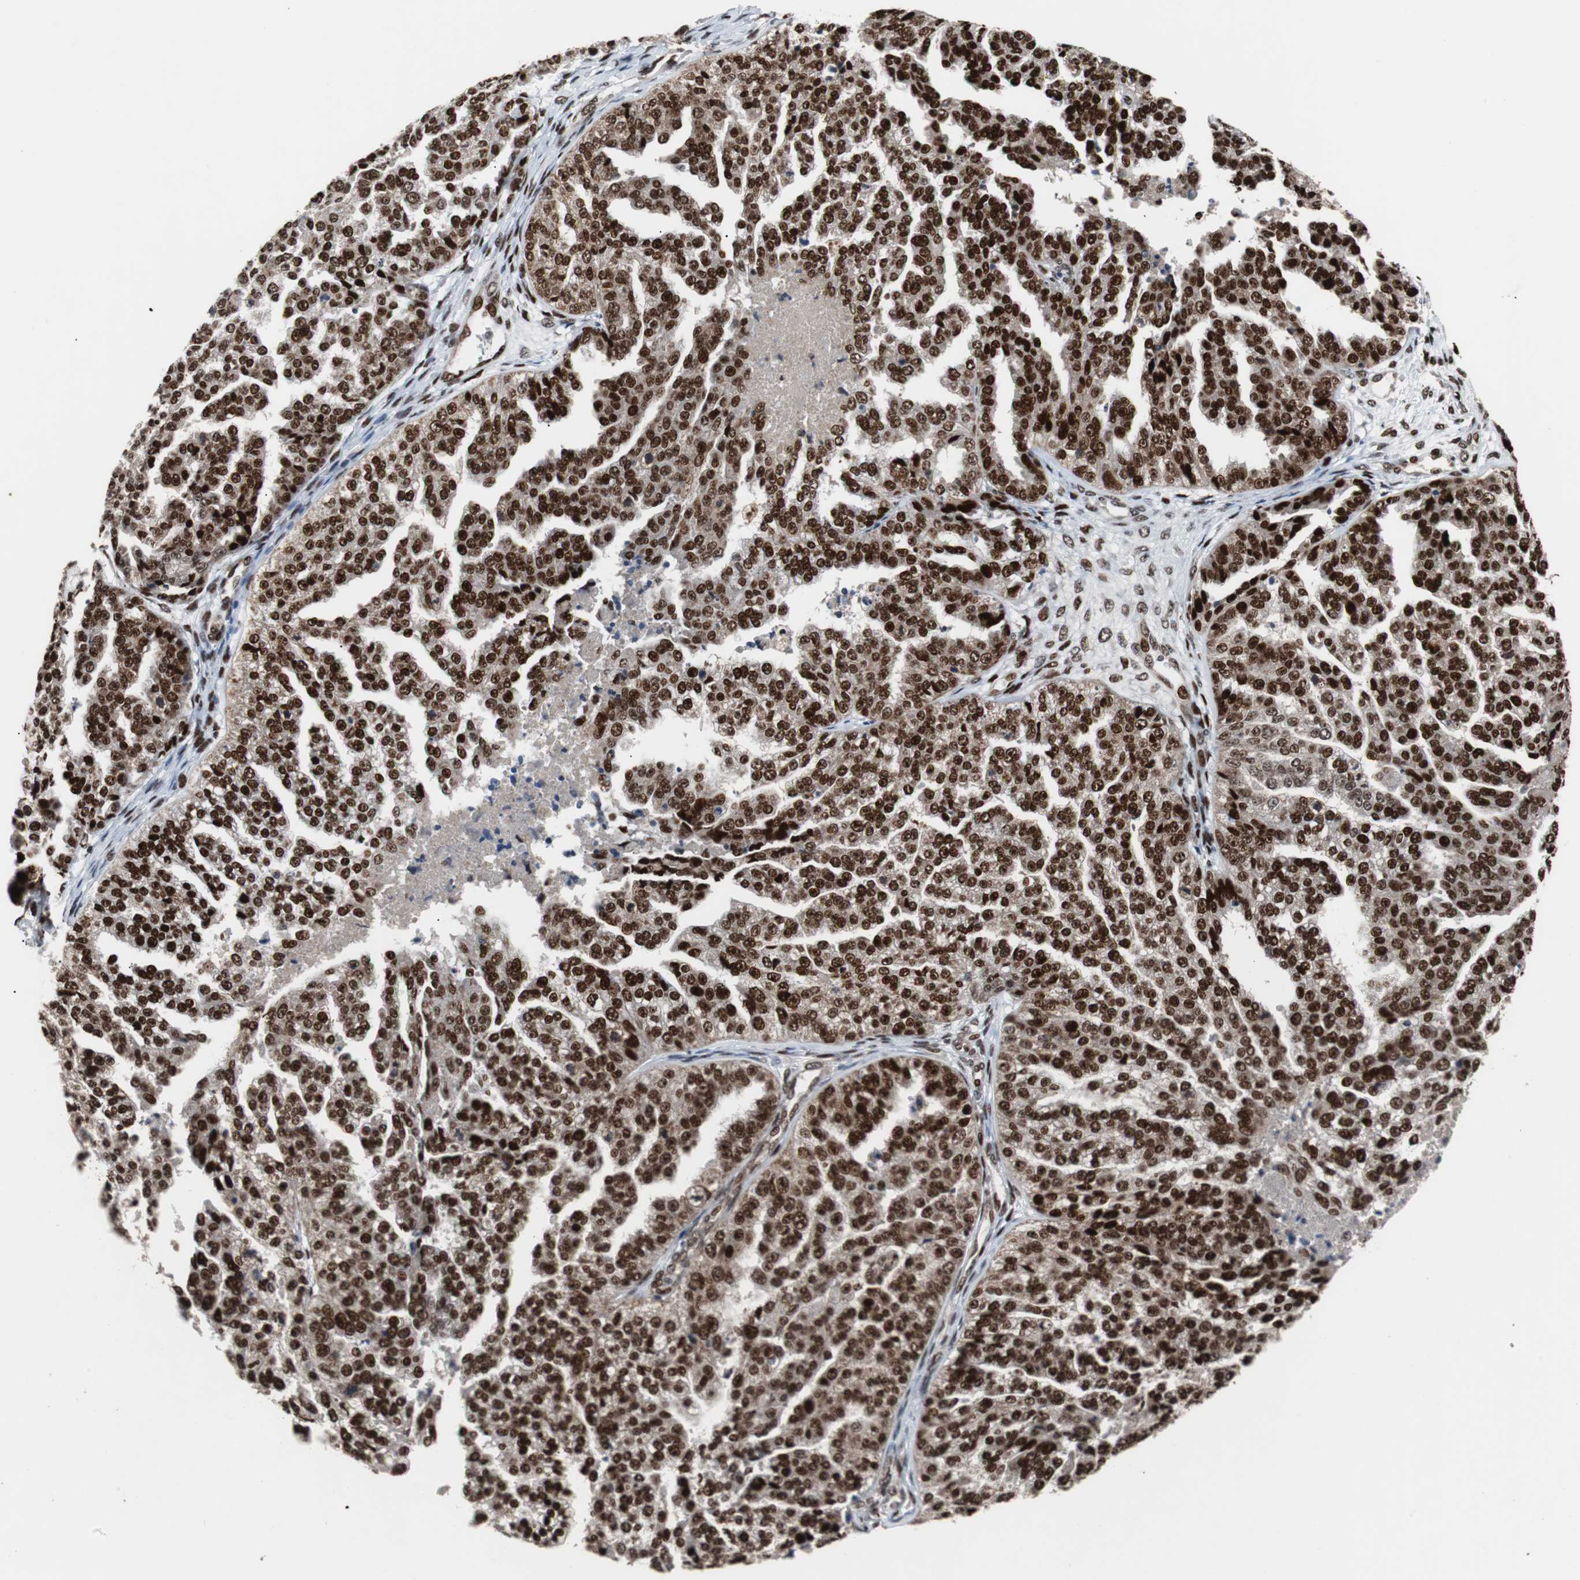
{"staining": {"intensity": "strong", "quantity": ">75%", "location": "nuclear"}, "tissue": "ovarian cancer", "cell_type": "Tumor cells", "image_type": "cancer", "snomed": [{"axis": "morphology", "description": "Cystadenocarcinoma, serous, NOS"}, {"axis": "topography", "description": "Ovary"}], "caption": "Strong nuclear expression for a protein is present in approximately >75% of tumor cells of ovarian serous cystadenocarcinoma using immunohistochemistry.", "gene": "NBL1", "patient": {"sex": "female", "age": 58}}